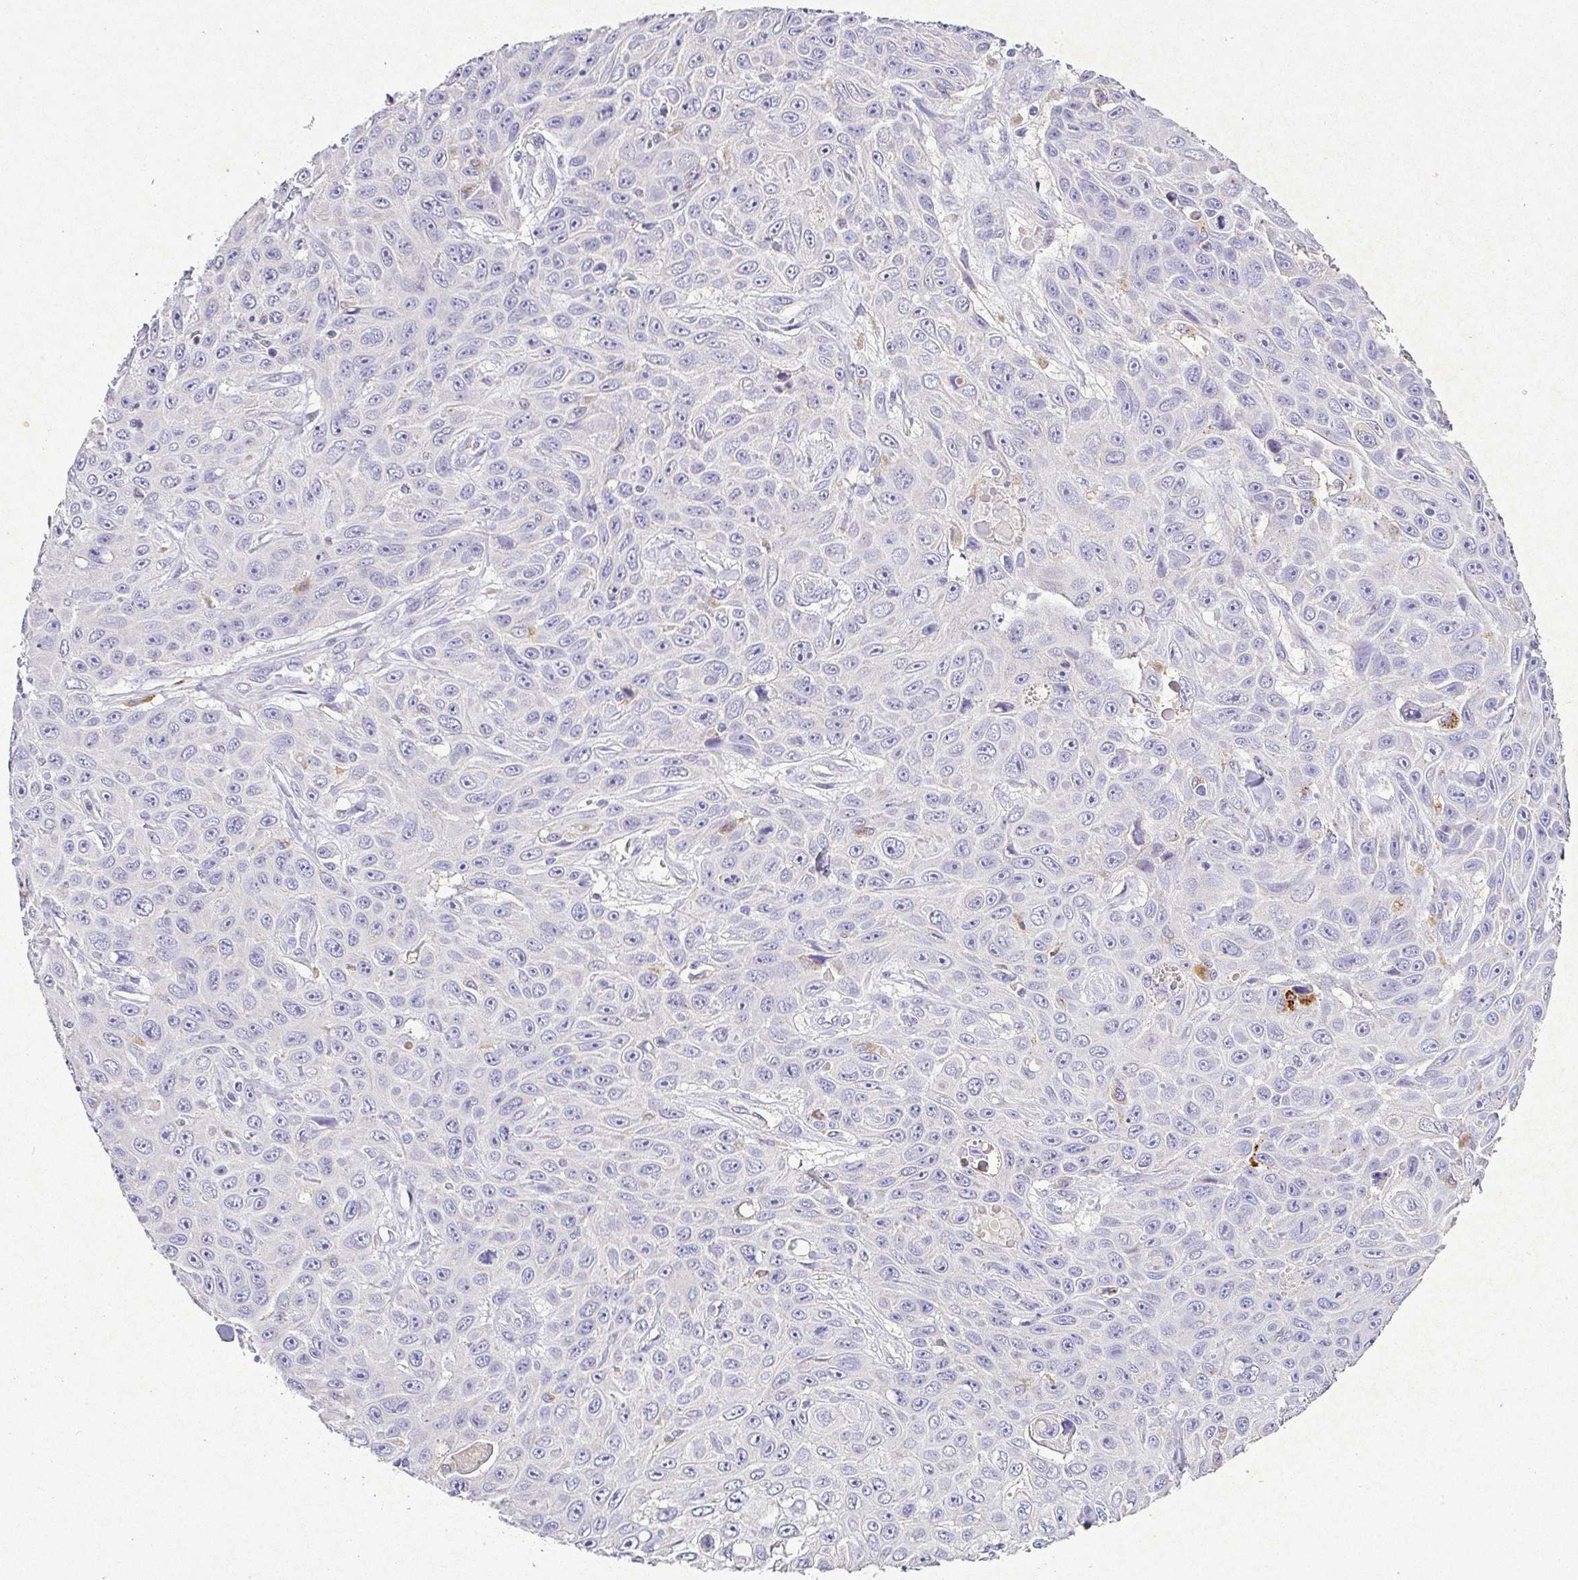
{"staining": {"intensity": "negative", "quantity": "none", "location": "none"}, "tissue": "skin cancer", "cell_type": "Tumor cells", "image_type": "cancer", "snomed": [{"axis": "morphology", "description": "Squamous cell carcinoma, NOS"}, {"axis": "topography", "description": "Skin"}], "caption": "The micrograph exhibits no staining of tumor cells in squamous cell carcinoma (skin).", "gene": "RPS2", "patient": {"sex": "male", "age": 82}}